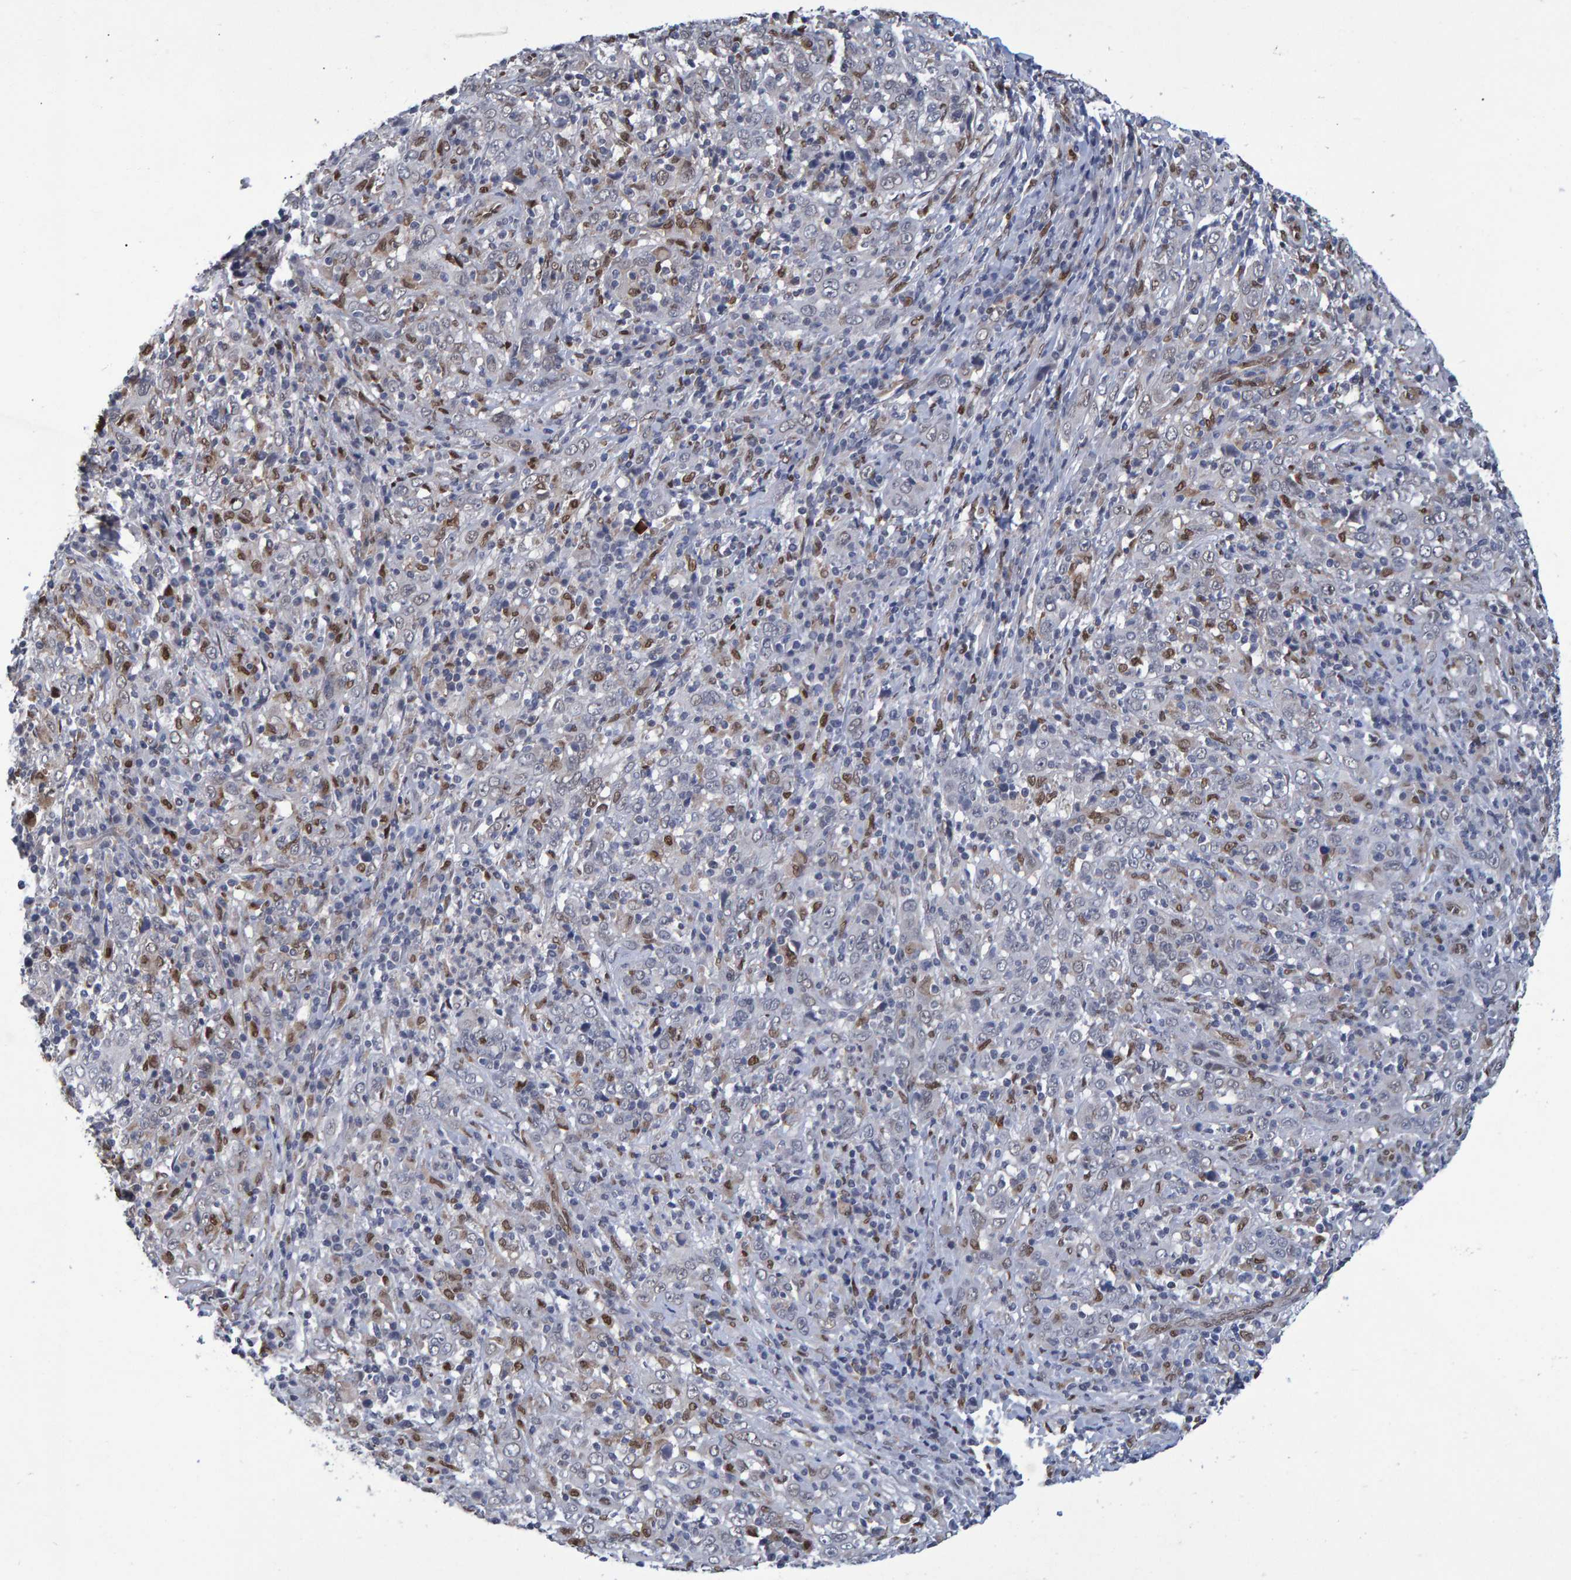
{"staining": {"intensity": "negative", "quantity": "none", "location": "none"}, "tissue": "cervical cancer", "cell_type": "Tumor cells", "image_type": "cancer", "snomed": [{"axis": "morphology", "description": "Squamous cell carcinoma, NOS"}, {"axis": "topography", "description": "Cervix"}], "caption": "The immunohistochemistry (IHC) photomicrograph has no significant staining in tumor cells of cervical cancer tissue. (Immunohistochemistry (ihc), brightfield microscopy, high magnification).", "gene": "QKI", "patient": {"sex": "female", "age": 46}}